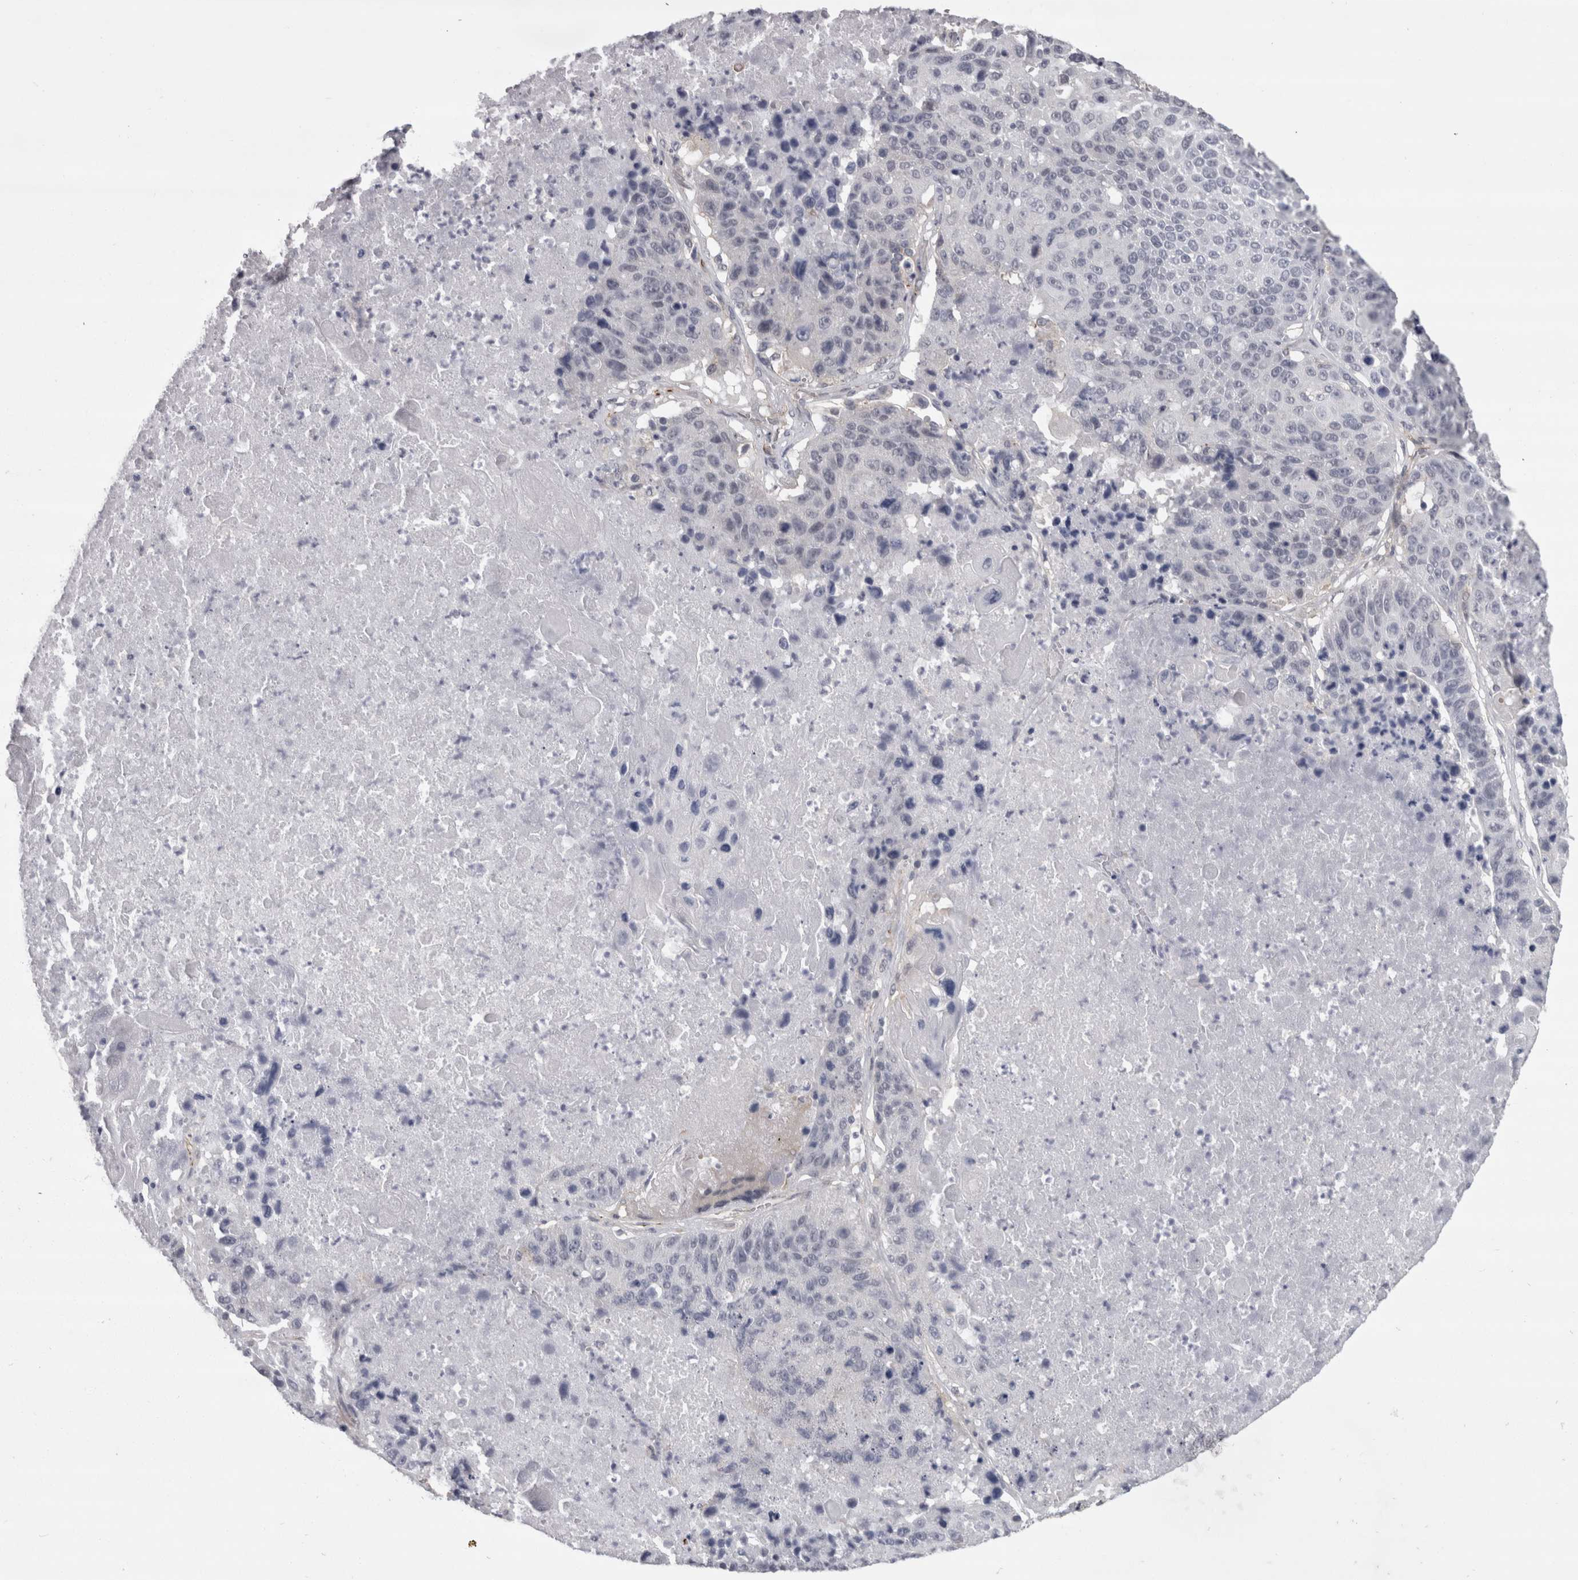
{"staining": {"intensity": "negative", "quantity": "none", "location": "none"}, "tissue": "lung cancer", "cell_type": "Tumor cells", "image_type": "cancer", "snomed": [{"axis": "morphology", "description": "Squamous cell carcinoma, NOS"}, {"axis": "topography", "description": "Lung"}], "caption": "Immunohistochemical staining of human lung cancer (squamous cell carcinoma) displays no significant expression in tumor cells.", "gene": "LYZL6", "patient": {"sex": "male", "age": 61}}